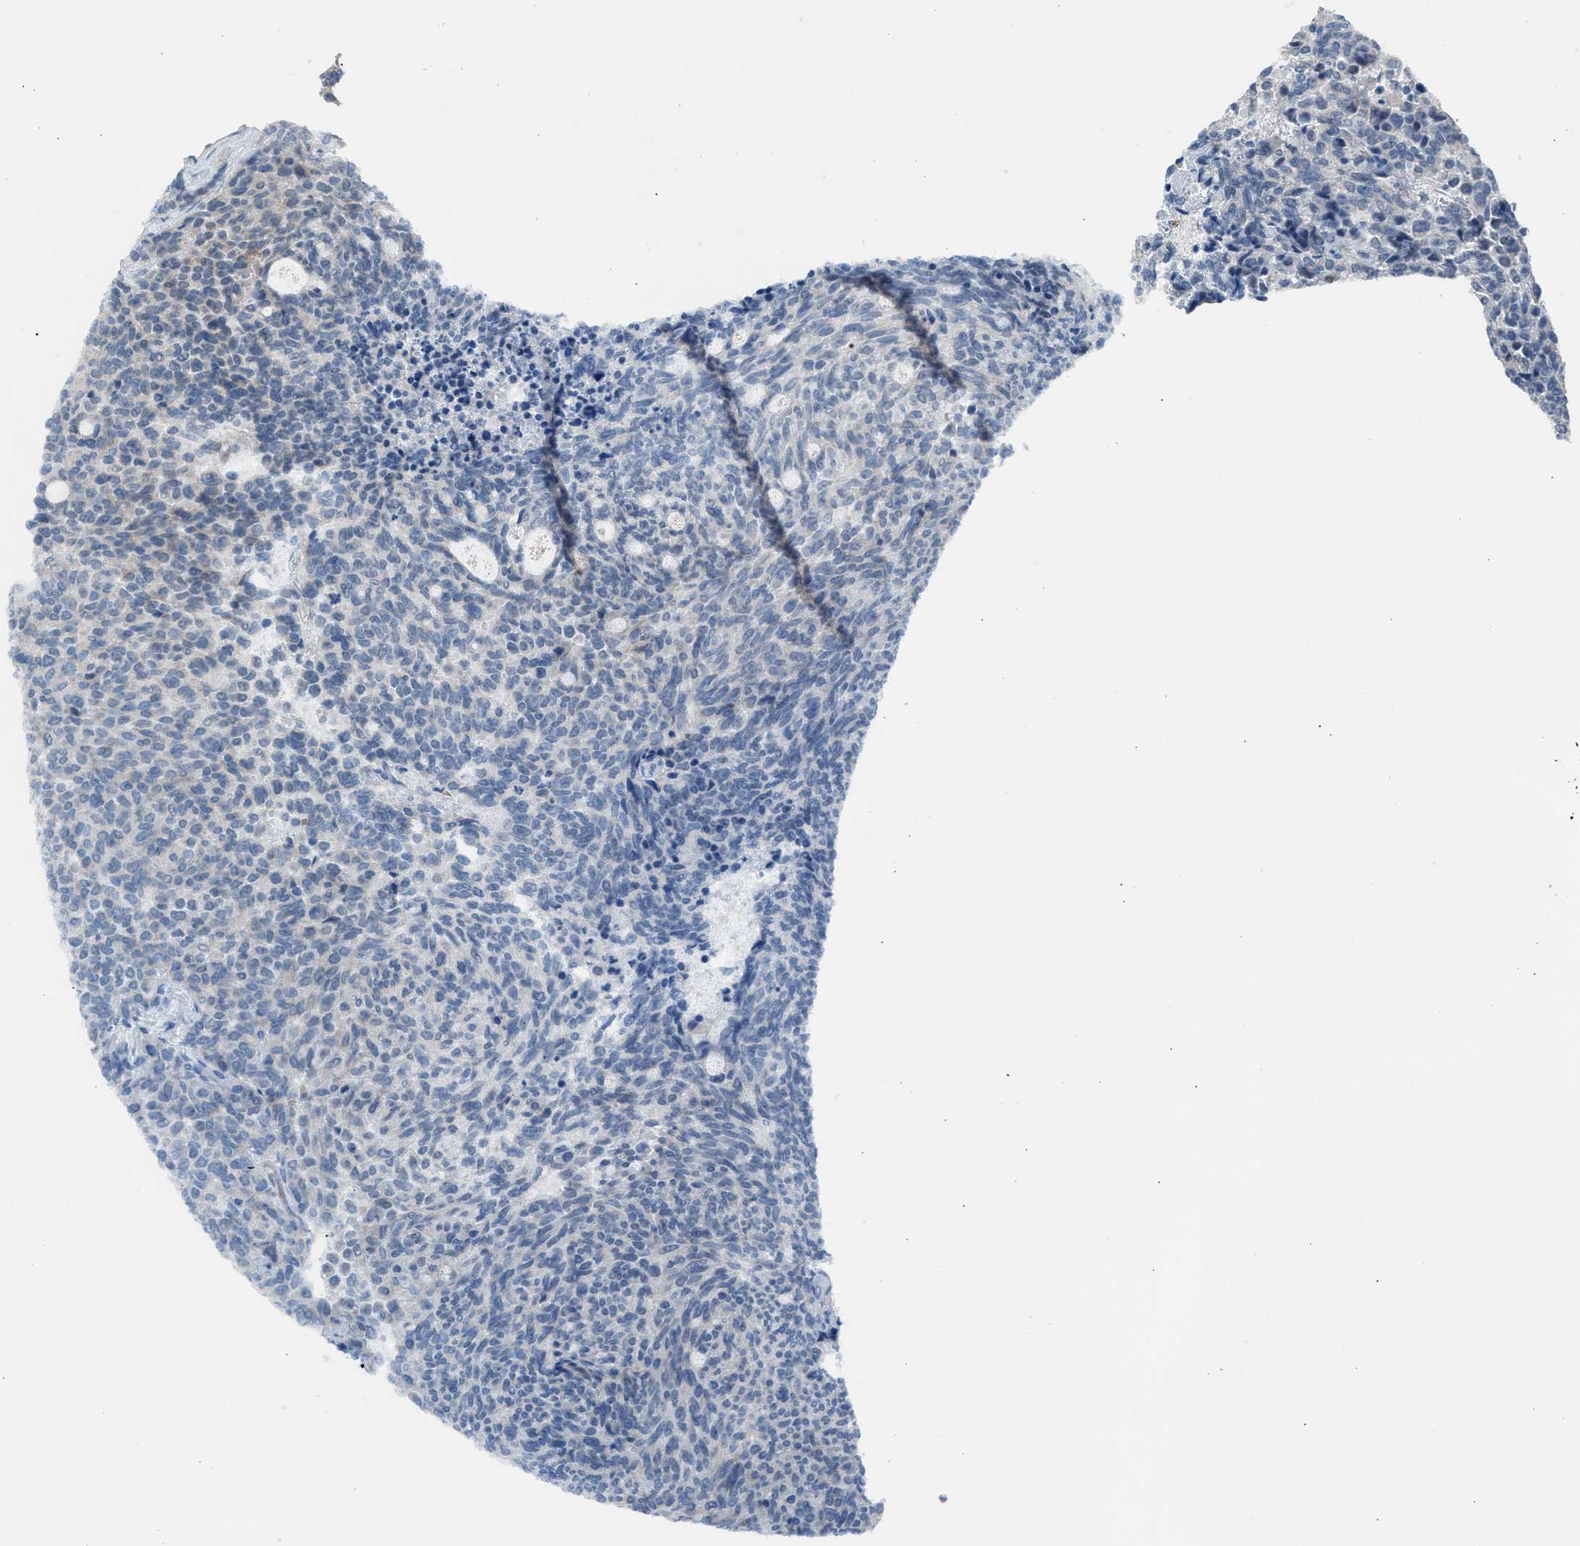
{"staining": {"intensity": "negative", "quantity": "none", "location": "none"}, "tissue": "carcinoid", "cell_type": "Tumor cells", "image_type": "cancer", "snomed": [{"axis": "morphology", "description": "Carcinoid, malignant, NOS"}, {"axis": "topography", "description": "Pancreas"}], "caption": "Carcinoid stained for a protein using IHC shows no positivity tumor cells.", "gene": "CFAP77", "patient": {"sex": "female", "age": 54}}